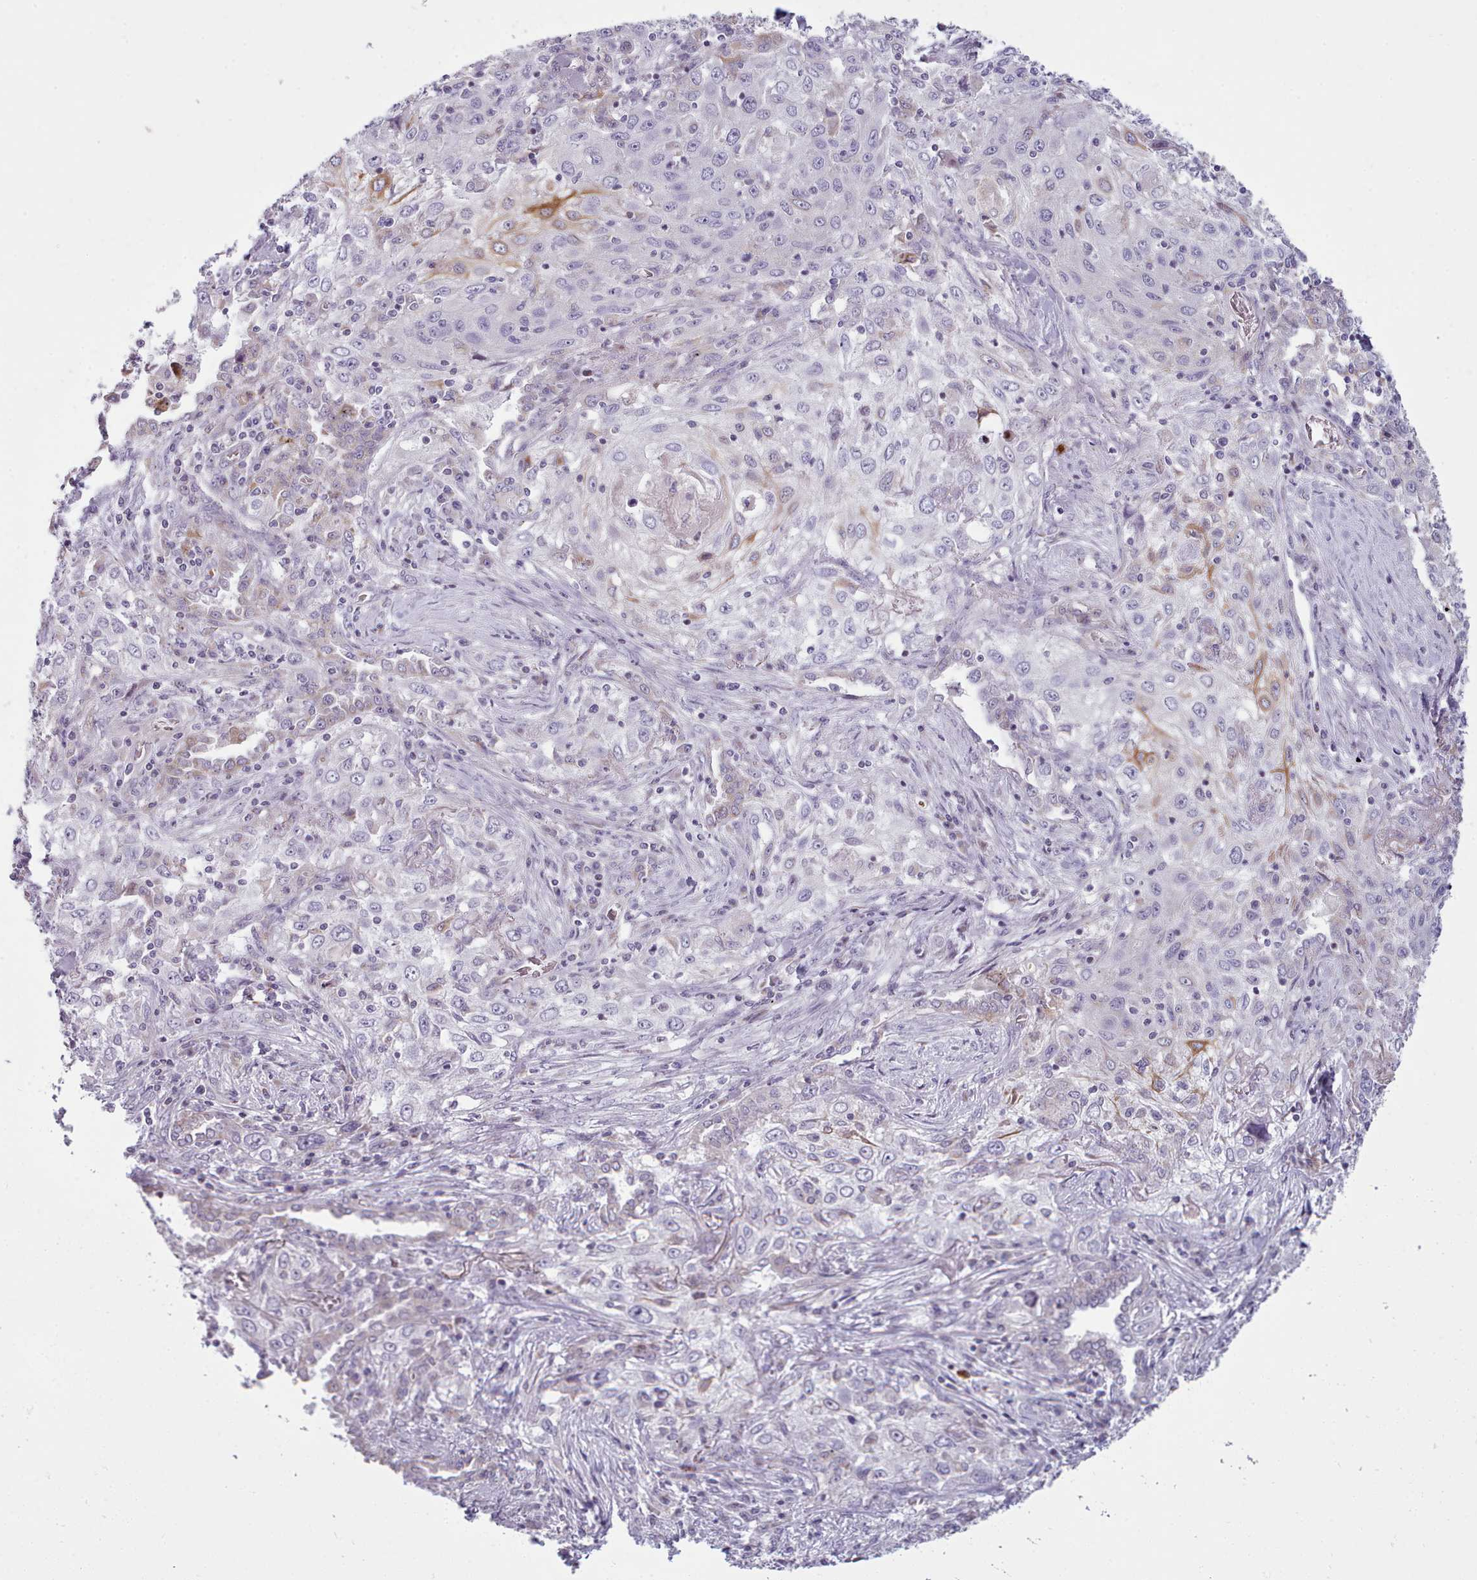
{"staining": {"intensity": "moderate", "quantity": "<25%", "location": "cytoplasmic/membranous"}, "tissue": "lung cancer", "cell_type": "Tumor cells", "image_type": "cancer", "snomed": [{"axis": "morphology", "description": "Squamous cell carcinoma, NOS"}, {"axis": "topography", "description": "Lung"}], "caption": "Protein analysis of squamous cell carcinoma (lung) tissue displays moderate cytoplasmic/membranous expression in about <25% of tumor cells.", "gene": "SLC52A3", "patient": {"sex": "female", "age": 69}}